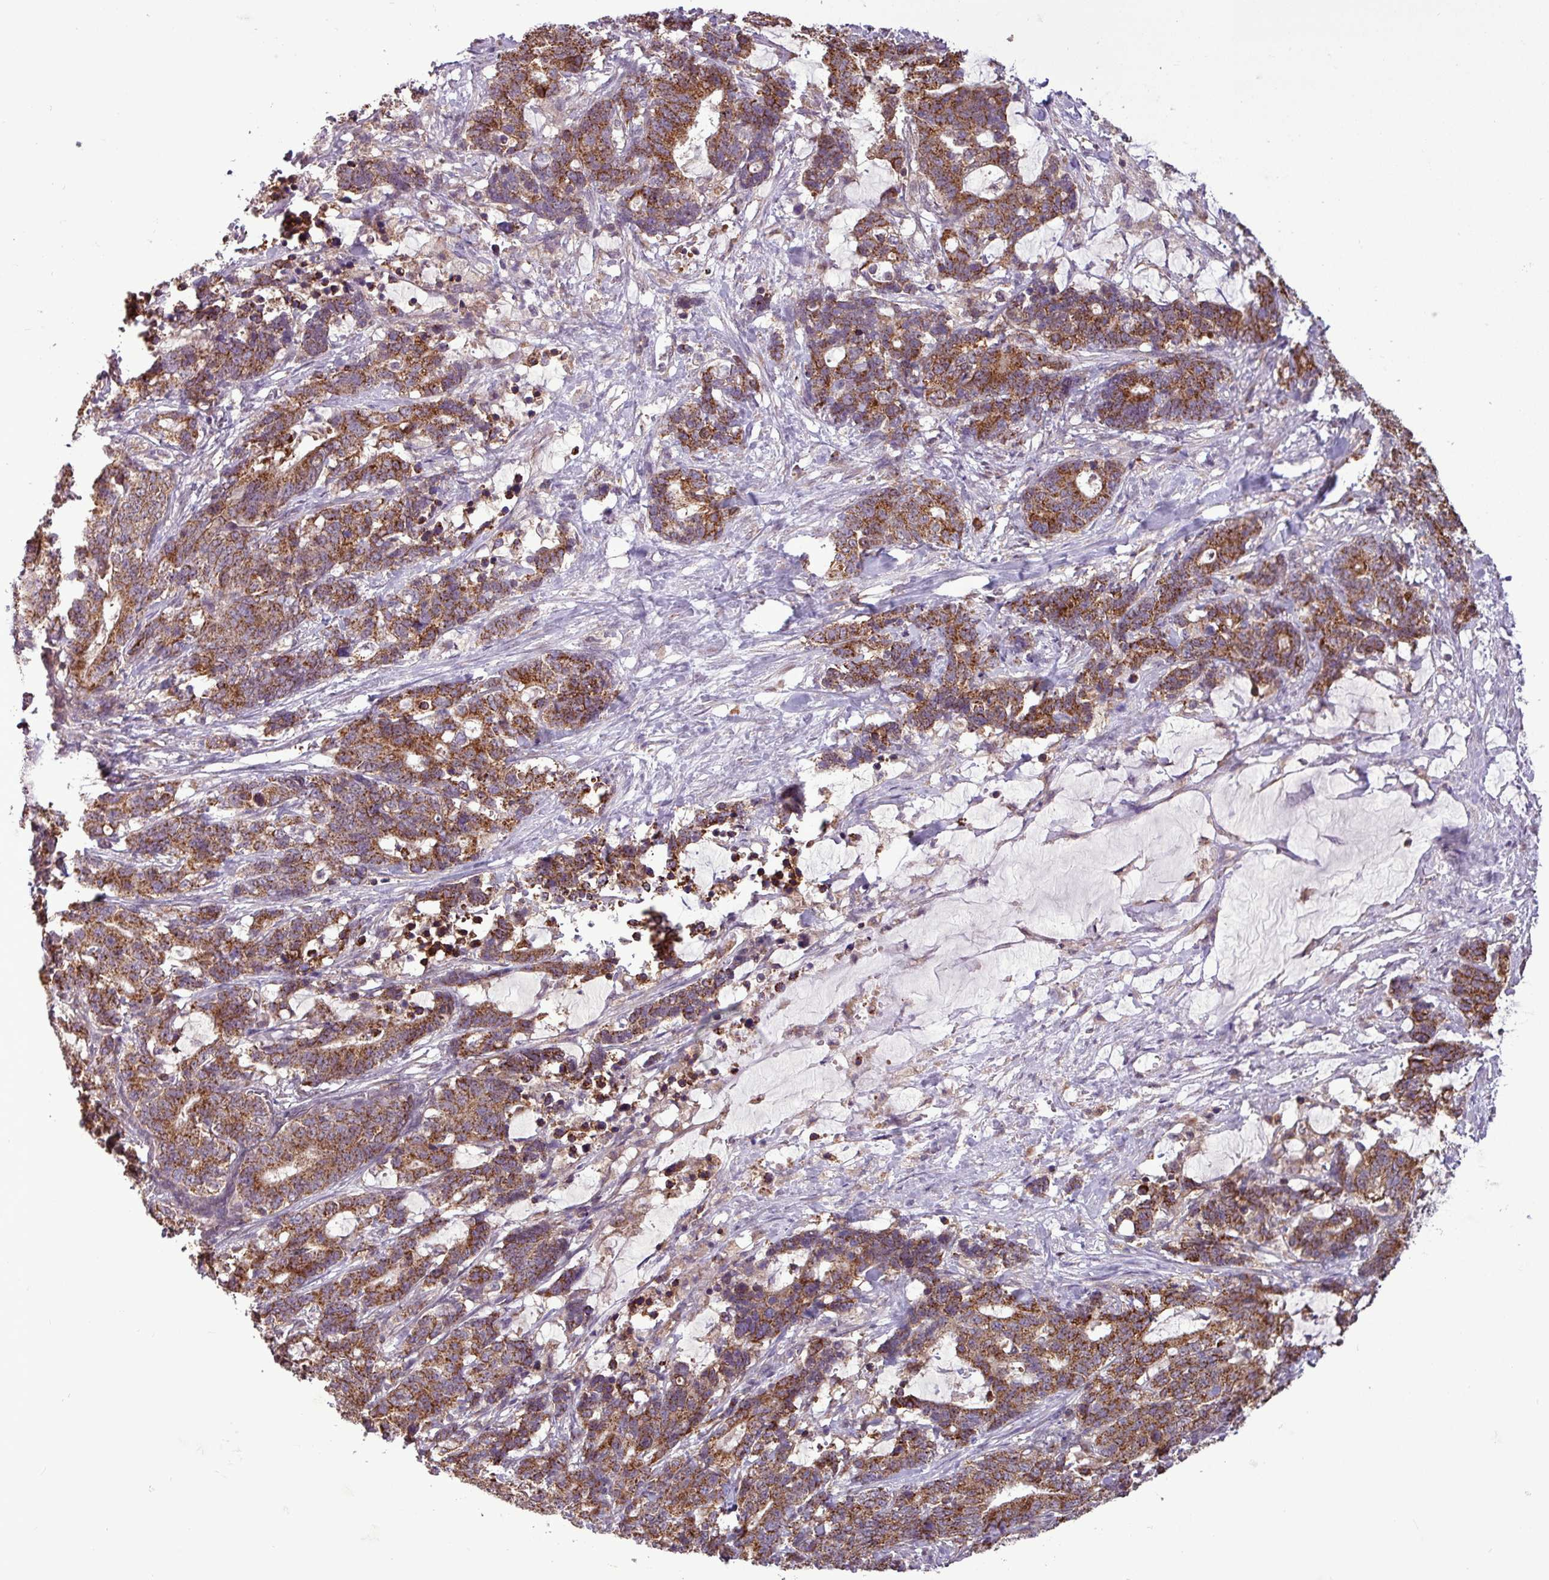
{"staining": {"intensity": "strong", "quantity": ">75%", "location": "cytoplasmic/membranous"}, "tissue": "stomach cancer", "cell_type": "Tumor cells", "image_type": "cancer", "snomed": [{"axis": "morphology", "description": "Normal tissue, NOS"}, {"axis": "morphology", "description": "Adenocarcinoma, NOS"}, {"axis": "topography", "description": "Stomach"}], "caption": "Tumor cells reveal high levels of strong cytoplasmic/membranous staining in about >75% of cells in human stomach cancer (adenocarcinoma).", "gene": "MCTP2", "patient": {"sex": "female", "age": 64}}